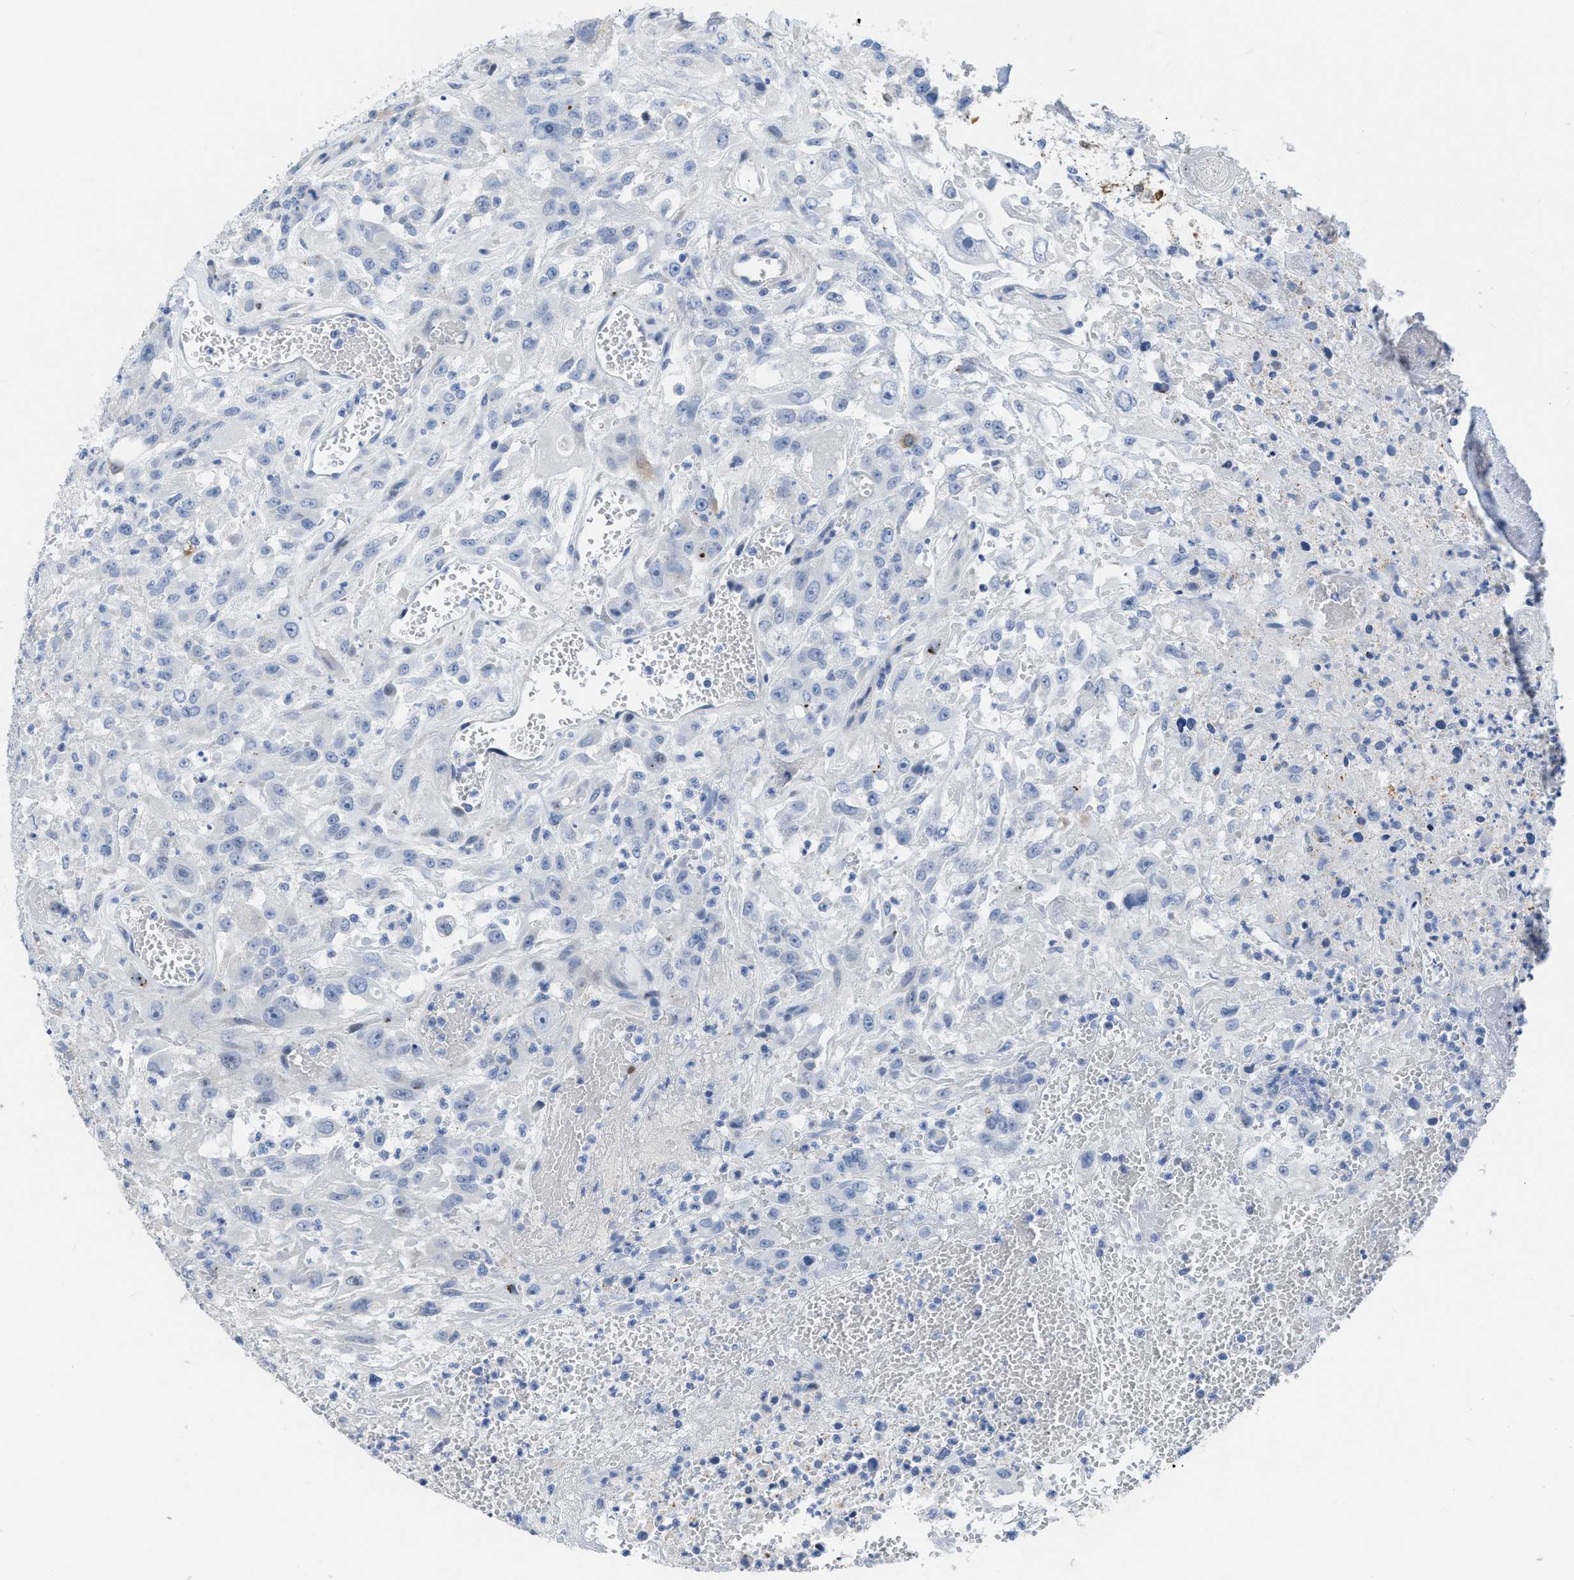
{"staining": {"intensity": "negative", "quantity": "none", "location": "none"}, "tissue": "urothelial cancer", "cell_type": "Tumor cells", "image_type": "cancer", "snomed": [{"axis": "morphology", "description": "Urothelial carcinoma, High grade"}, {"axis": "topography", "description": "Urinary bladder"}], "caption": "Urothelial cancer was stained to show a protein in brown. There is no significant staining in tumor cells. (DAB IHC with hematoxylin counter stain).", "gene": "CRYM", "patient": {"sex": "male", "age": 46}}